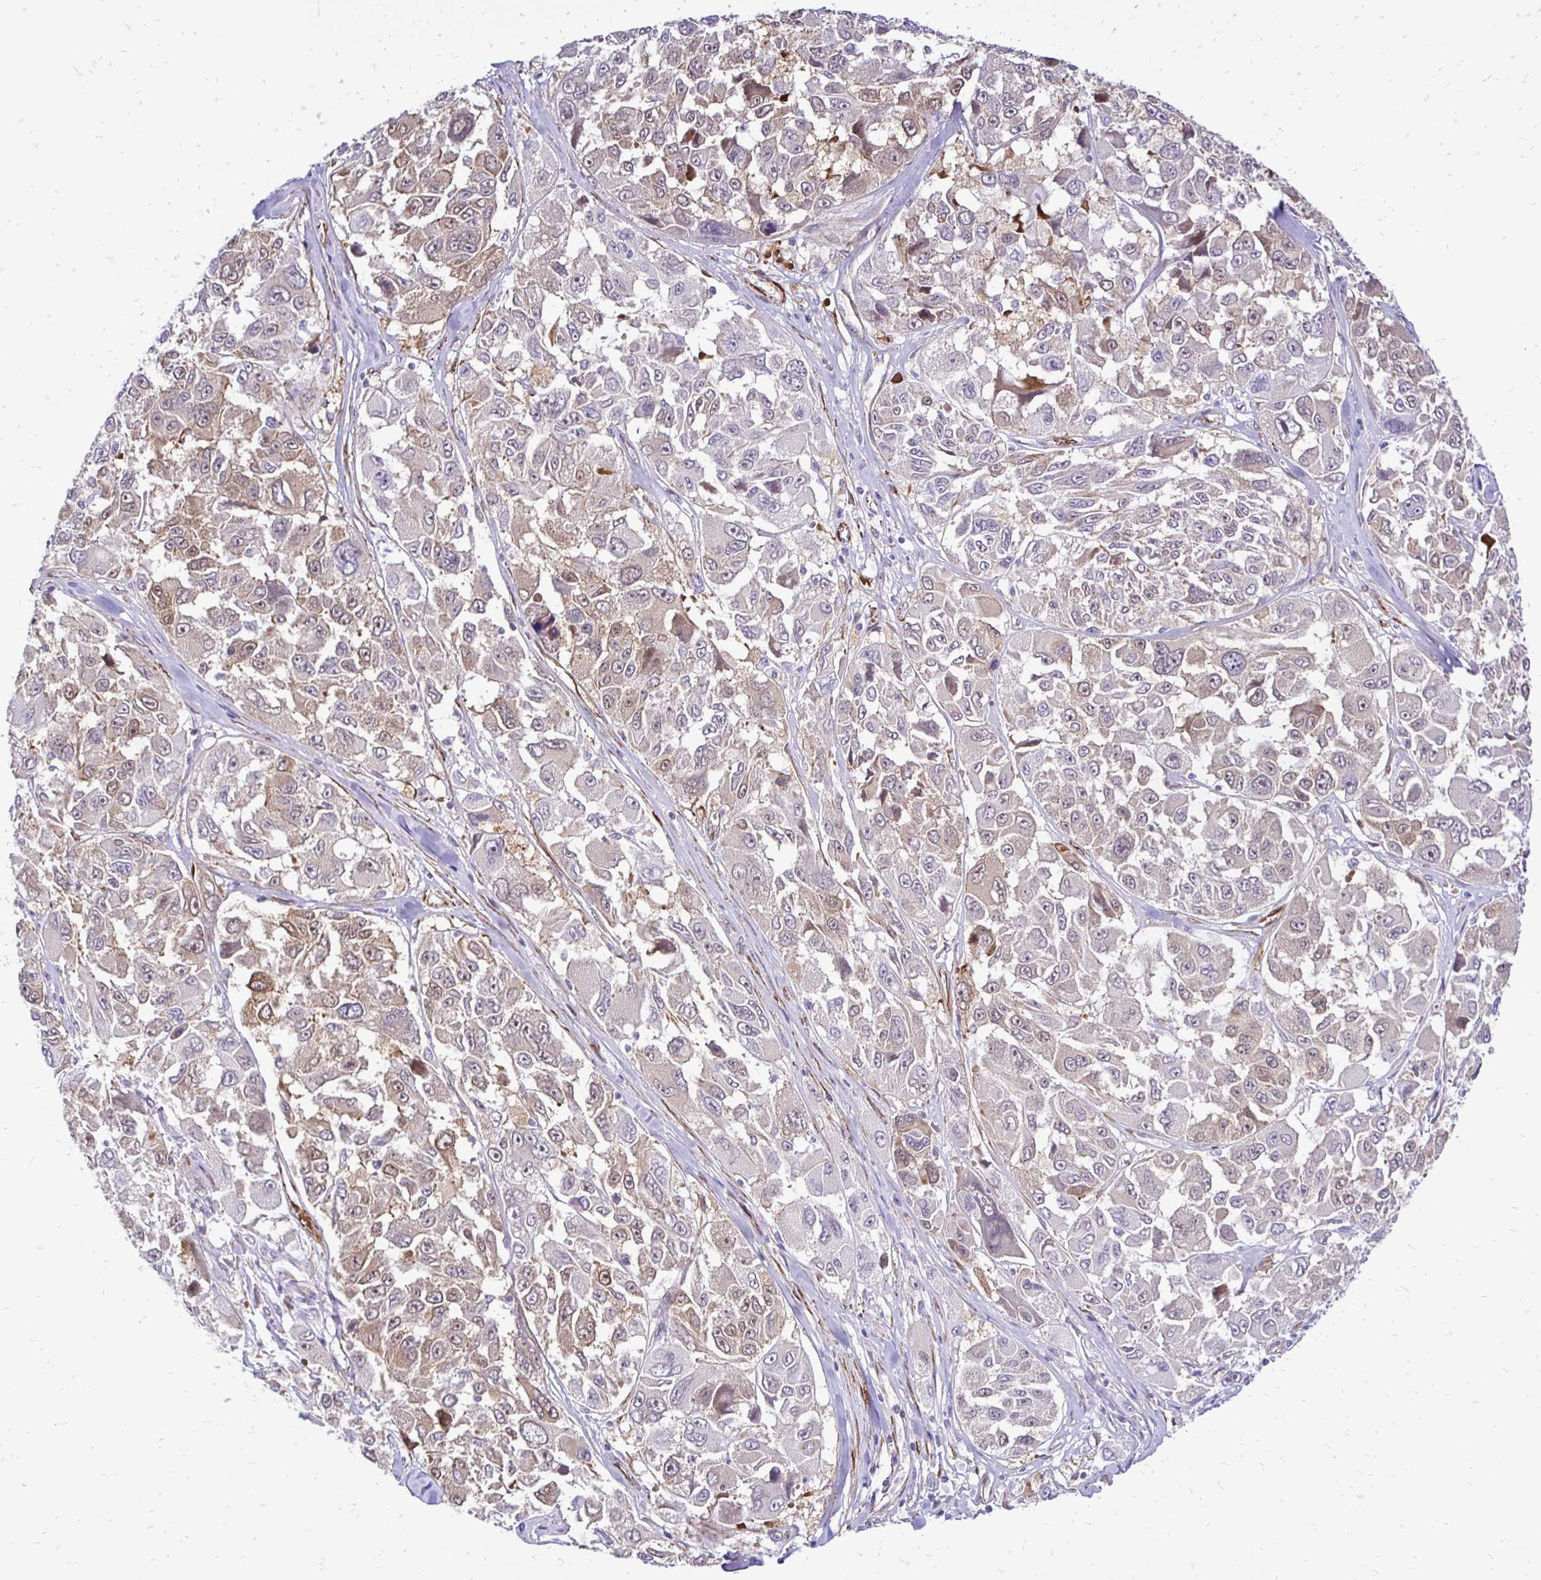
{"staining": {"intensity": "moderate", "quantity": "25%-75%", "location": "cytoplasmic/membranous"}, "tissue": "melanoma", "cell_type": "Tumor cells", "image_type": "cancer", "snomed": [{"axis": "morphology", "description": "Malignant melanoma, NOS"}, {"axis": "topography", "description": "Skin"}], "caption": "The immunohistochemical stain labels moderate cytoplasmic/membranous positivity in tumor cells of melanoma tissue.", "gene": "CTPS1", "patient": {"sex": "female", "age": 66}}